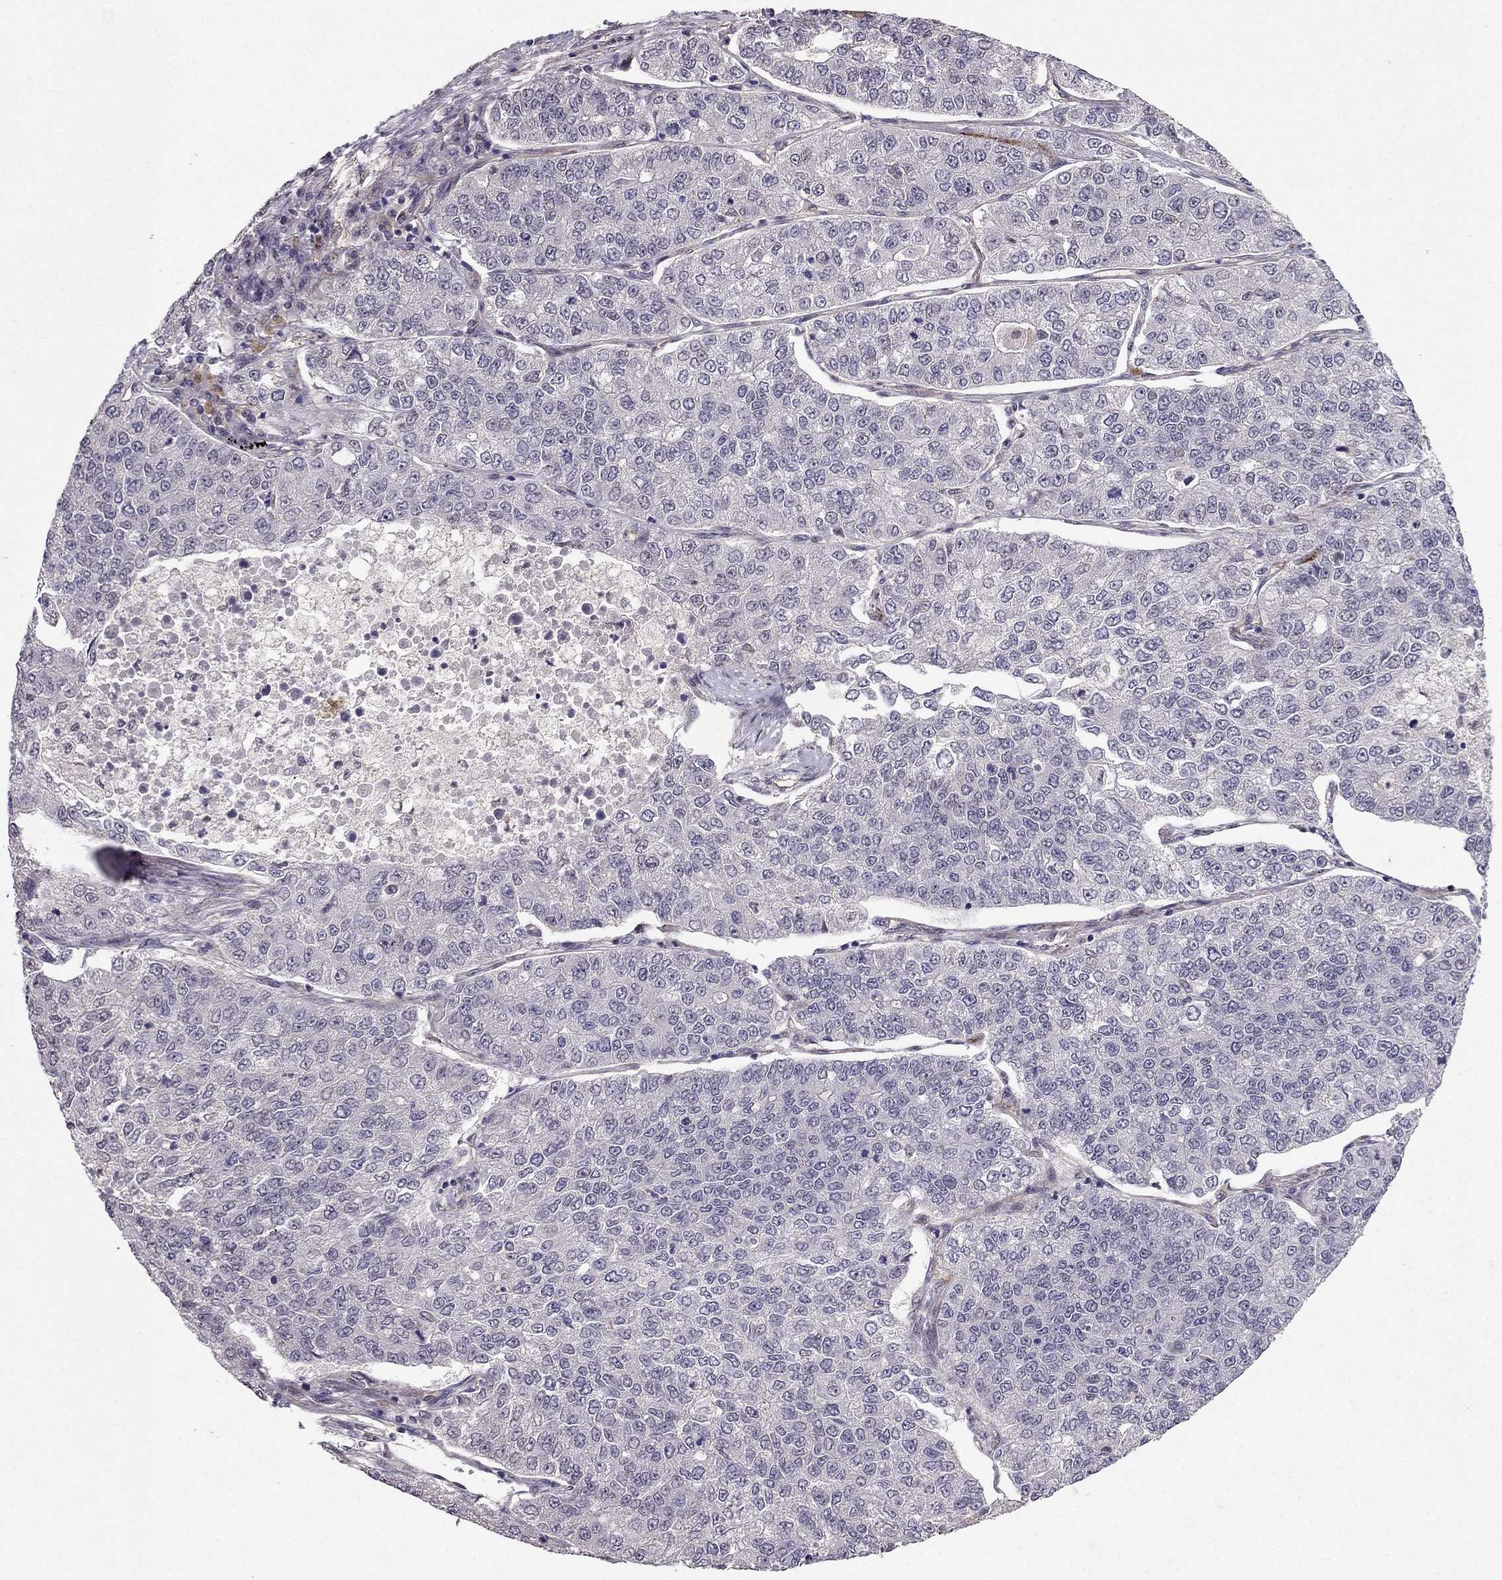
{"staining": {"intensity": "negative", "quantity": "none", "location": "none"}, "tissue": "lung cancer", "cell_type": "Tumor cells", "image_type": "cancer", "snomed": [{"axis": "morphology", "description": "Adenocarcinoma, NOS"}, {"axis": "topography", "description": "Lung"}], "caption": "Tumor cells show no significant expression in lung adenocarcinoma. (DAB IHC with hematoxylin counter stain).", "gene": "RASIP1", "patient": {"sex": "male", "age": 49}}